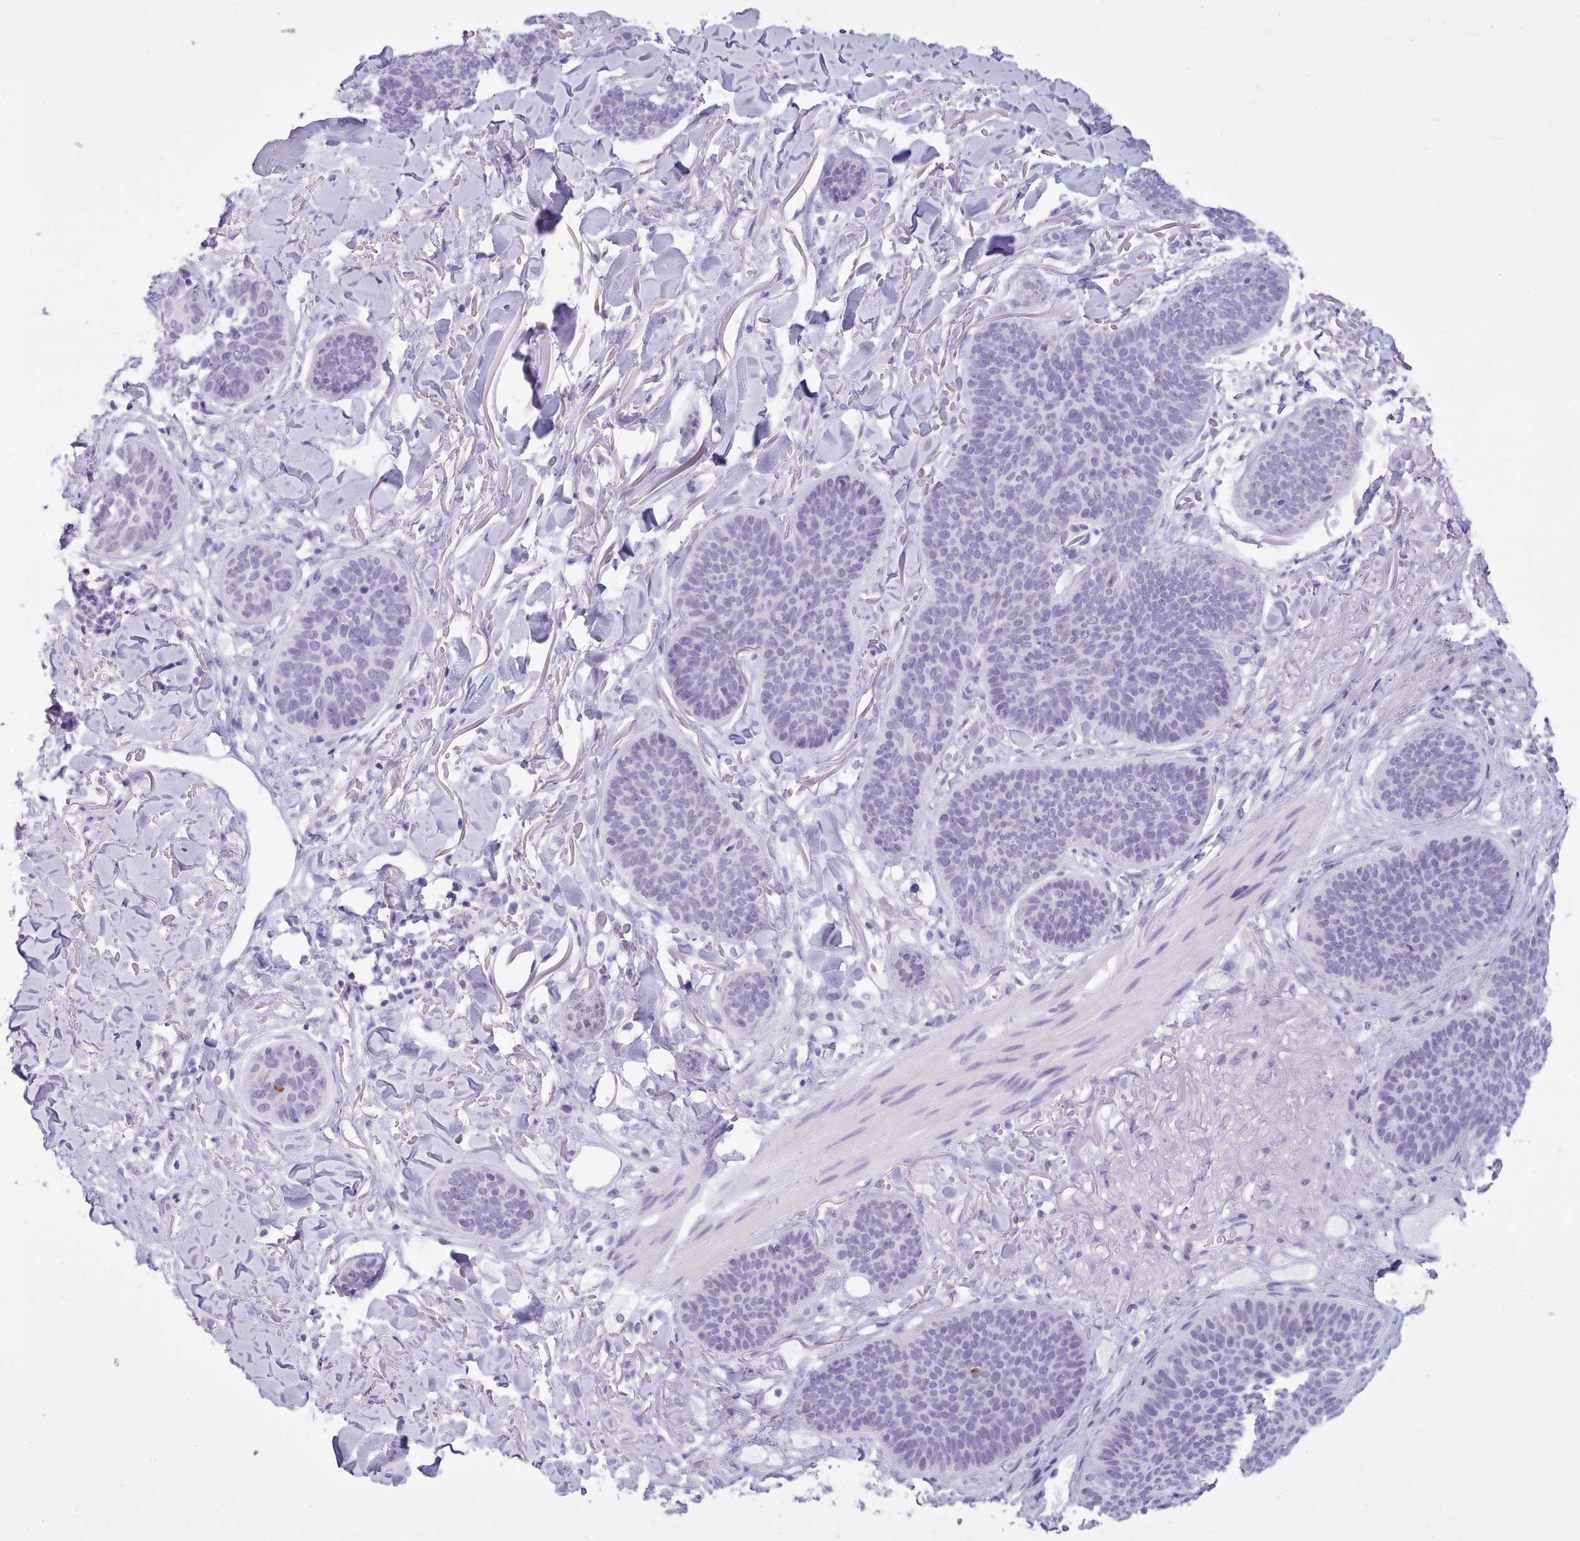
{"staining": {"intensity": "negative", "quantity": "none", "location": "none"}, "tissue": "skin cancer", "cell_type": "Tumor cells", "image_type": "cancer", "snomed": [{"axis": "morphology", "description": "Basal cell carcinoma"}, {"axis": "topography", "description": "Skin"}], "caption": "Protein analysis of basal cell carcinoma (skin) exhibits no significant staining in tumor cells.", "gene": "FBXO48", "patient": {"sex": "male", "age": 85}}